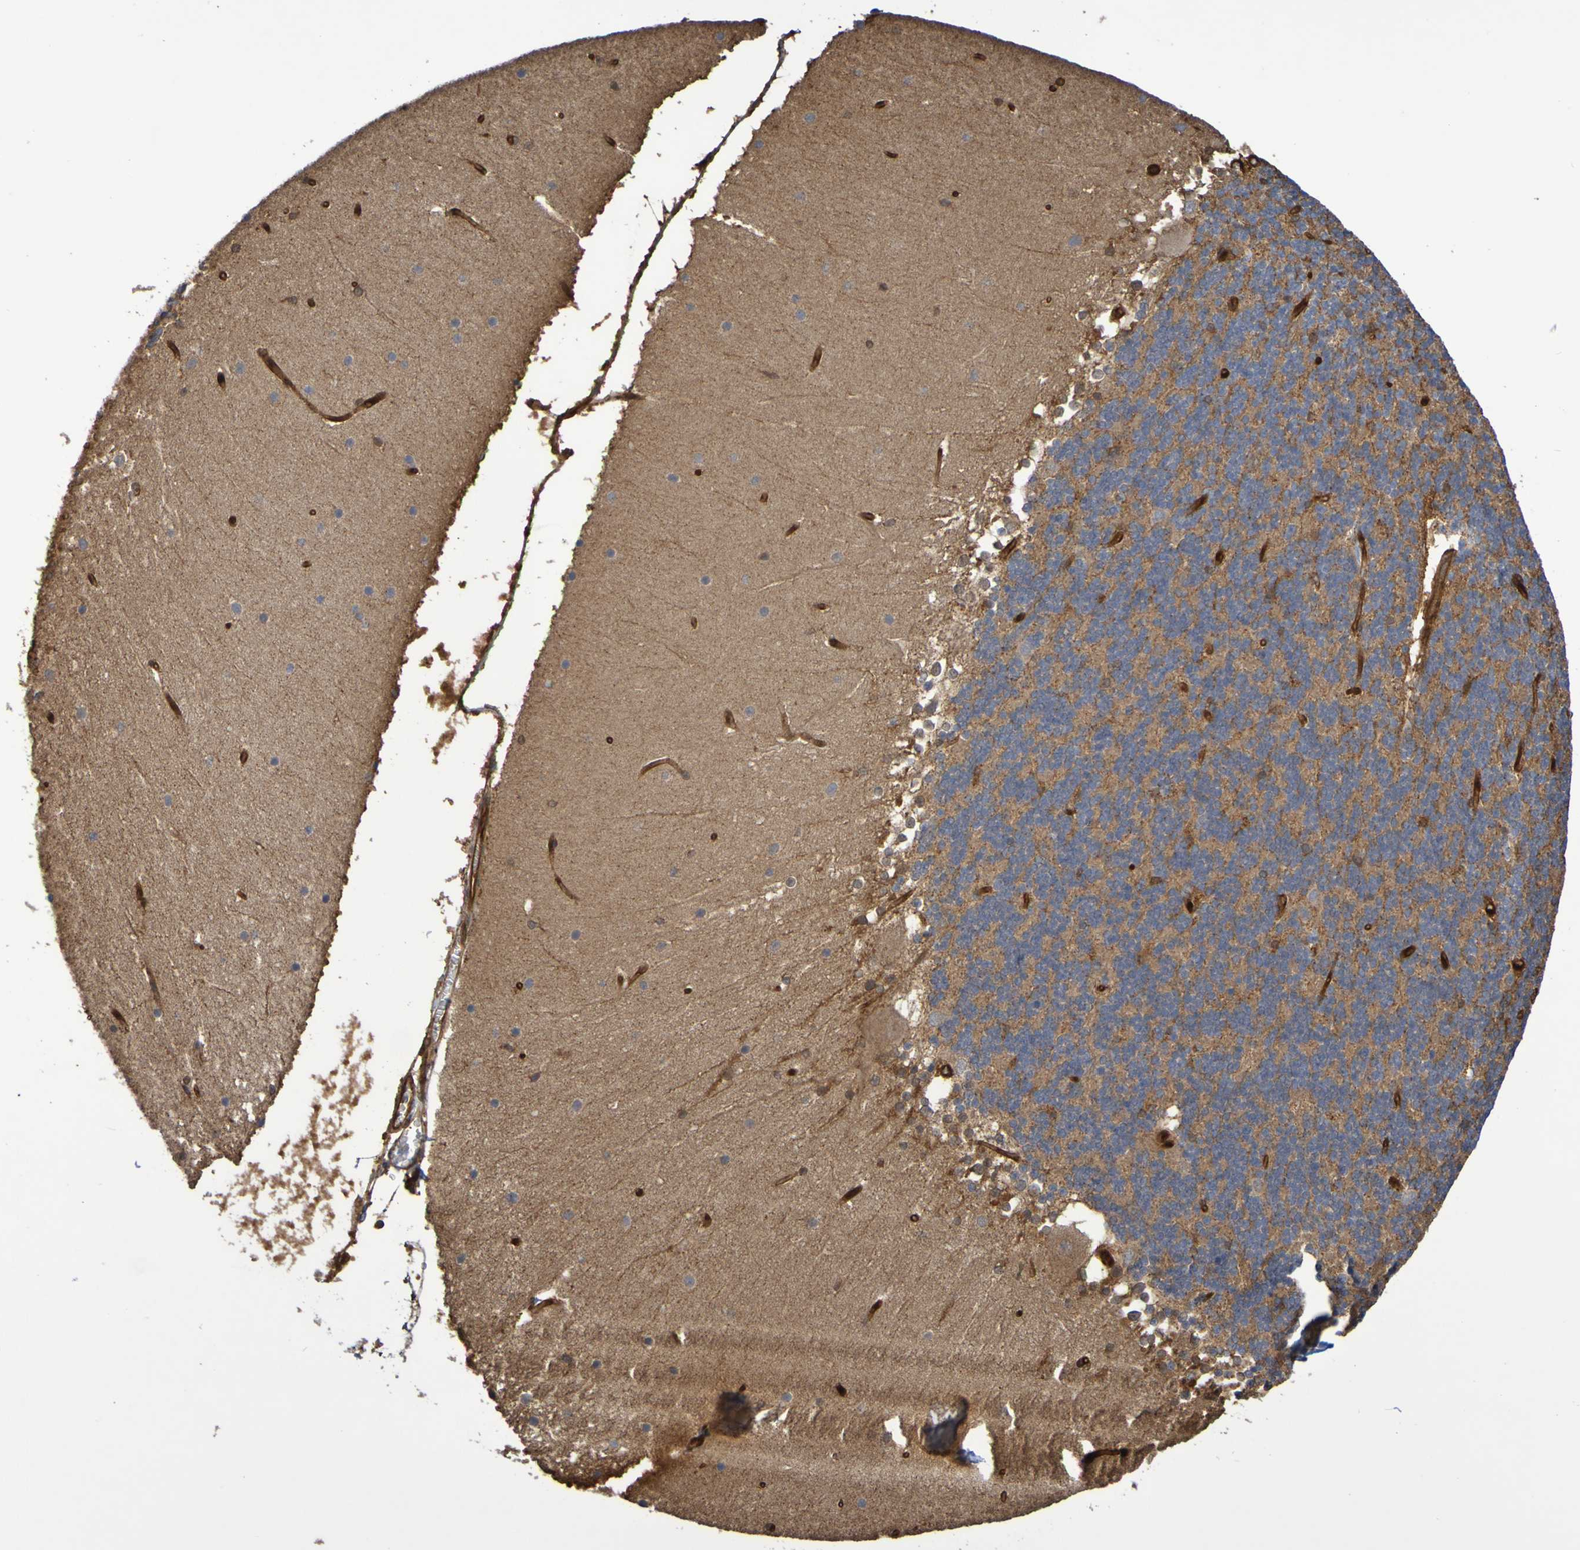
{"staining": {"intensity": "moderate", "quantity": "25%-75%", "location": "cytoplasmic/membranous"}, "tissue": "cerebellum", "cell_type": "Cells in granular layer", "image_type": "normal", "snomed": [{"axis": "morphology", "description": "Normal tissue, NOS"}, {"axis": "topography", "description": "Cerebellum"}], "caption": "The immunohistochemical stain shows moderate cytoplasmic/membranous expression in cells in granular layer of unremarkable cerebellum.", "gene": "SERPINB6", "patient": {"sex": "female", "age": 19}}